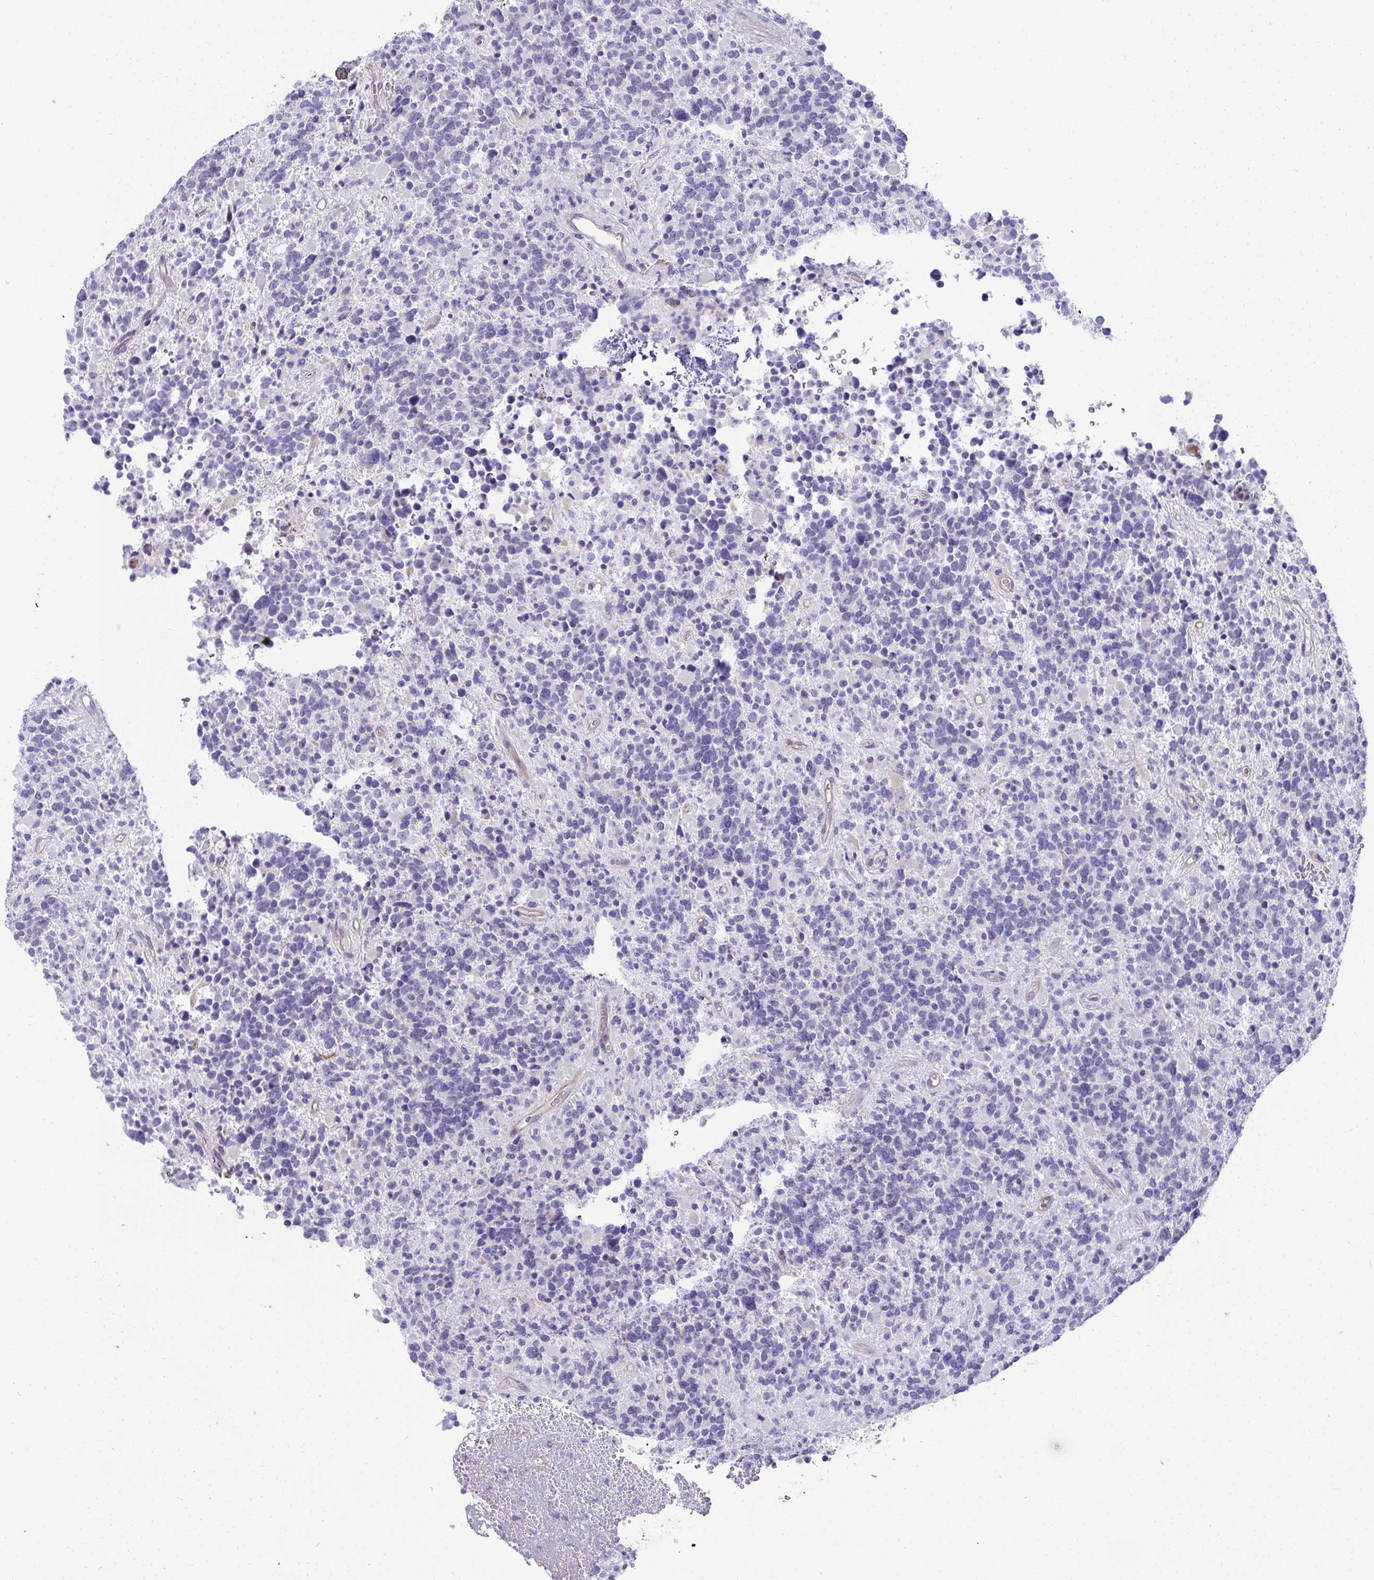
{"staining": {"intensity": "negative", "quantity": "none", "location": "none"}, "tissue": "glioma", "cell_type": "Tumor cells", "image_type": "cancer", "snomed": [{"axis": "morphology", "description": "Glioma, malignant, High grade"}, {"axis": "topography", "description": "Brain"}], "caption": "DAB immunohistochemical staining of high-grade glioma (malignant) reveals no significant expression in tumor cells.", "gene": "MYL12A", "patient": {"sex": "female", "age": 40}}